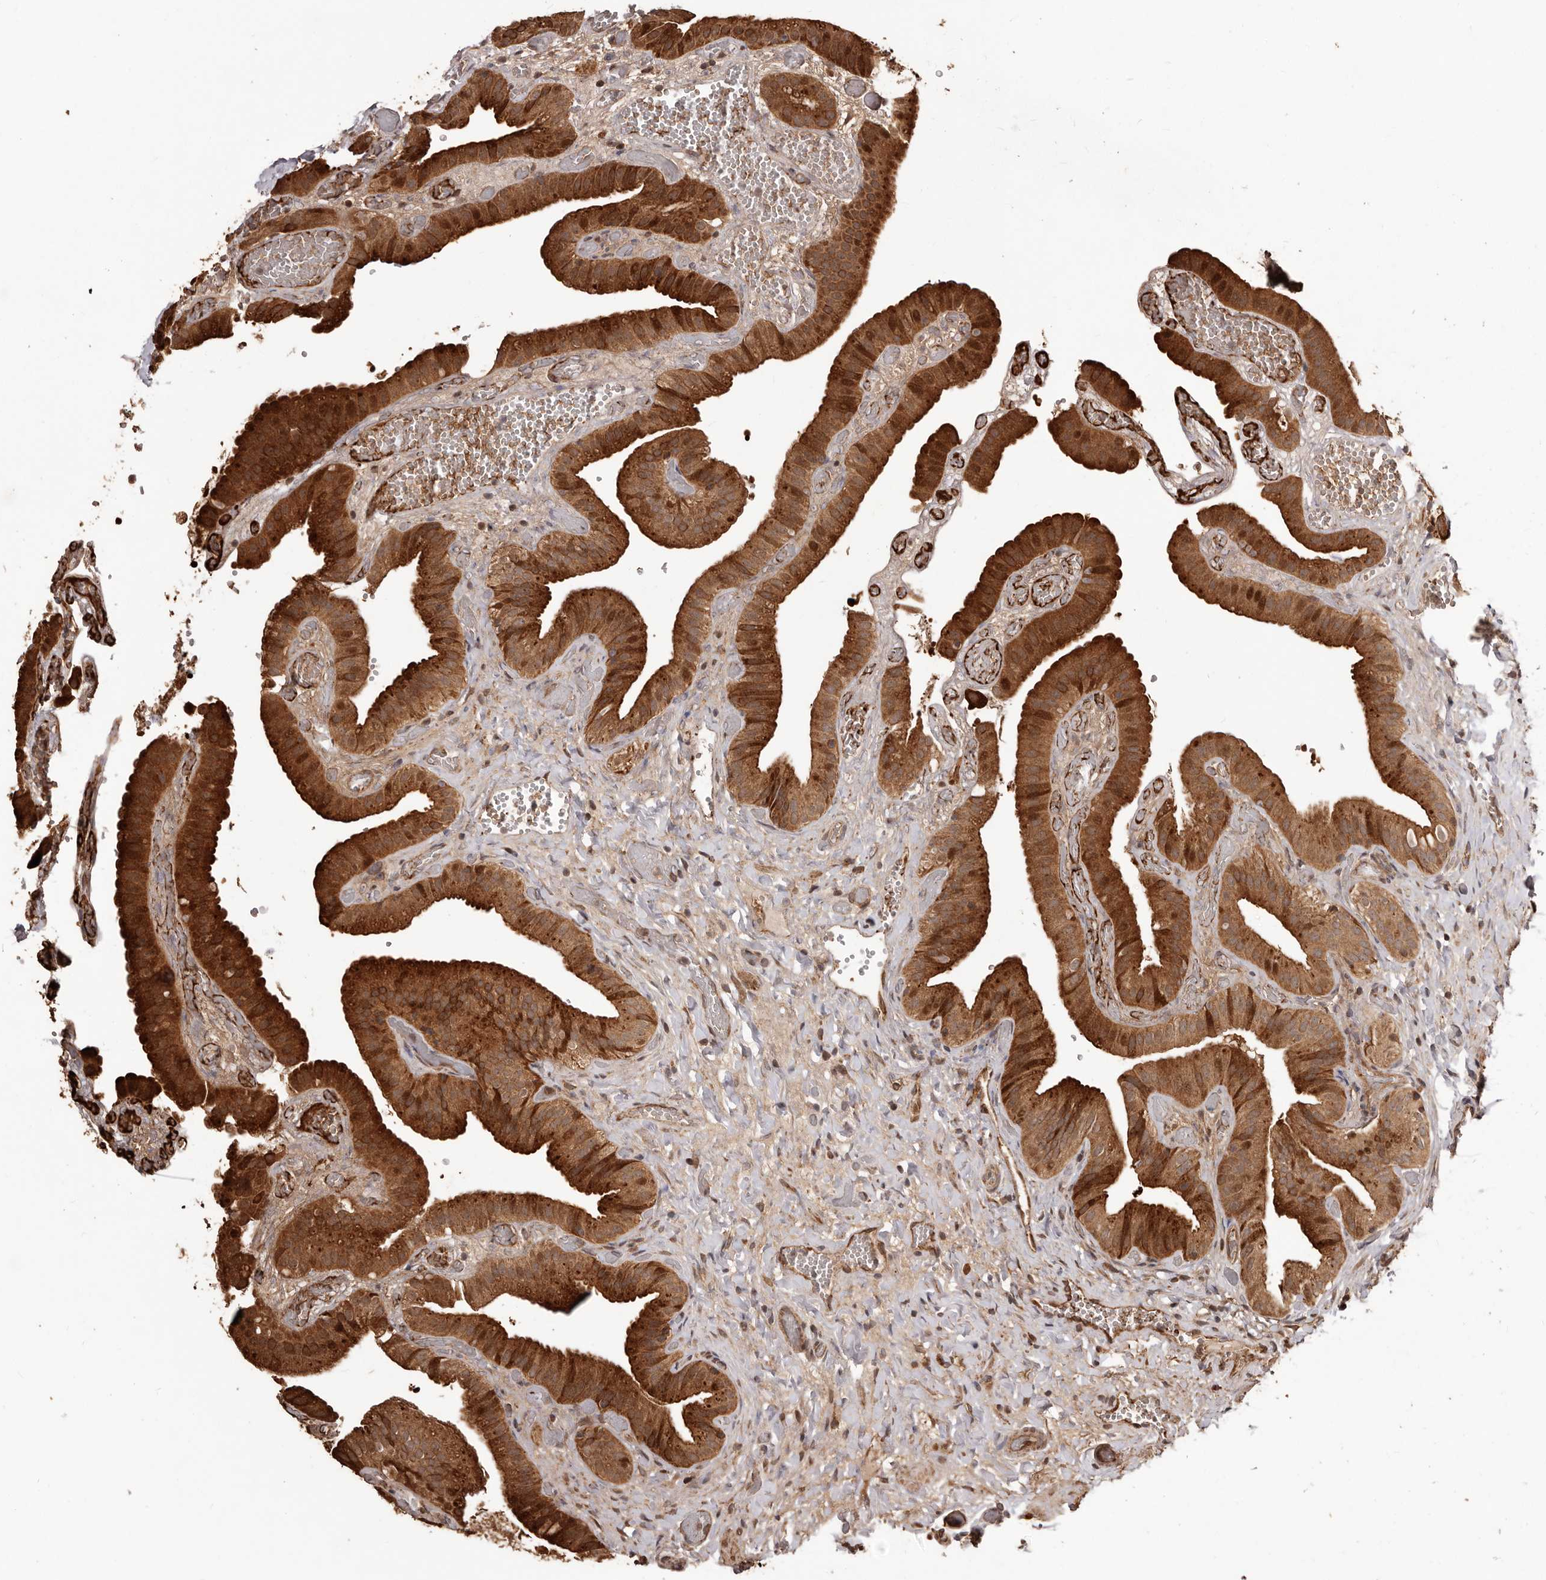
{"staining": {"intensity": "strong", "quantity": ">75%", "location": "cytoplasmic/membranous"}, "tissue": "gallbladder", "cell_type": "Glandular cells", "image_type": "normal", "snomed": [{"axis": "morphology", "description": "Normal tissue, NOS"}, {"axis": "topography", "description": "Gallbladder"}], "caption": "The image exhibits staining of normal gallbladder, revealing strong cytoplasmic/membranous protein positivity (brown color) within glandular cells. The protein of interest is shown in brown color, while the nuclei are stained blue.", "gene": "MTO1", "patient": {"sex": "female", "age": 64}}